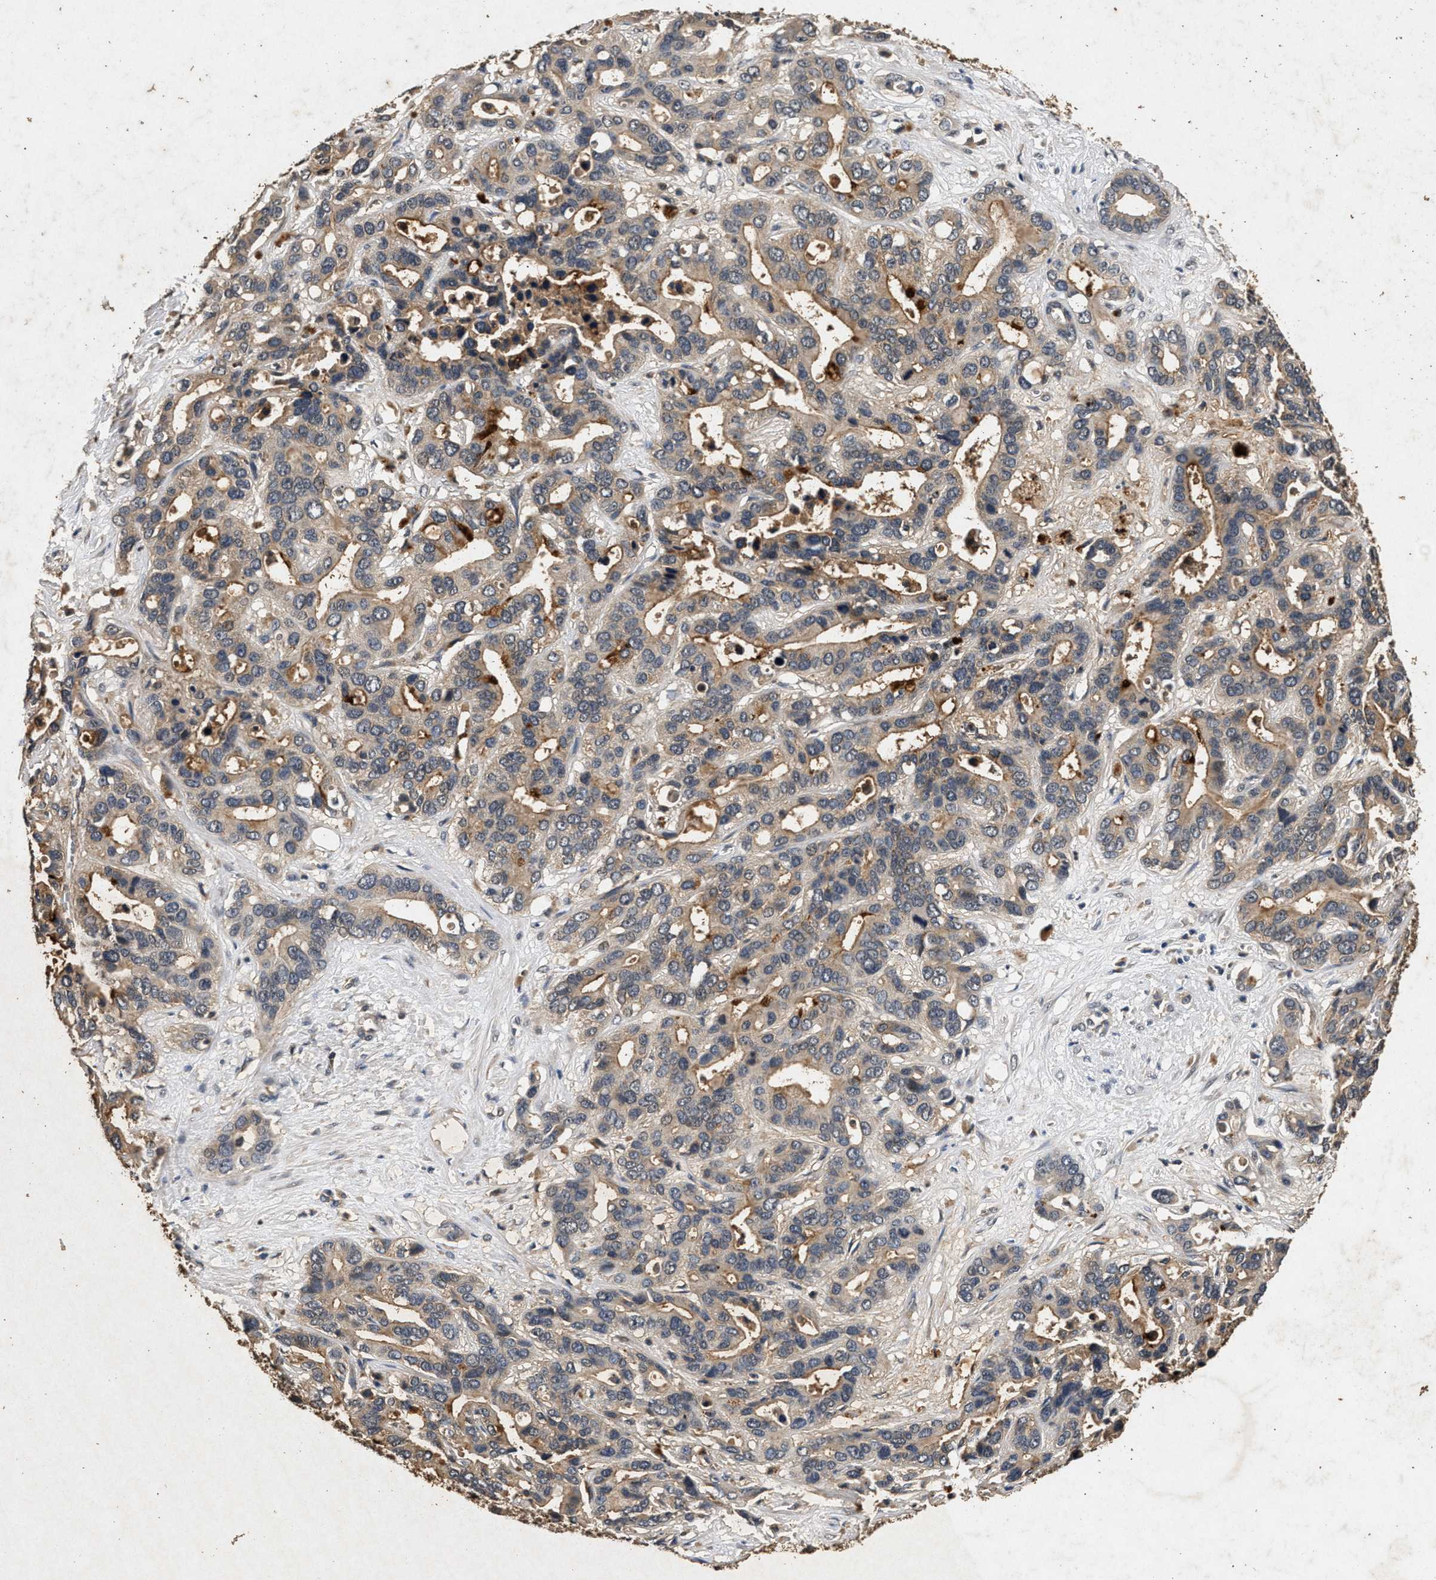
{"staining": {"intensity": "weak", "quantity": "25%-75%", "location": "cytoplasmic/membranous"}, "tissue": "liver cancer", "cell_type": "Tumor cells", "image_type": "cancer", "snomed": [{"axis": "morphology", "description": "Cholangiocarcinoma"}, {"axis": "topography", "description": "Liver"}], "caption": "An image of human cholangiocarcinoma (liver) stained for a protein demonstrates weak cytoplasmic/membranous brown staining in tumor cells.", "gene": "PPP1CC", "patient": {"sex": "female", "age": 65}}